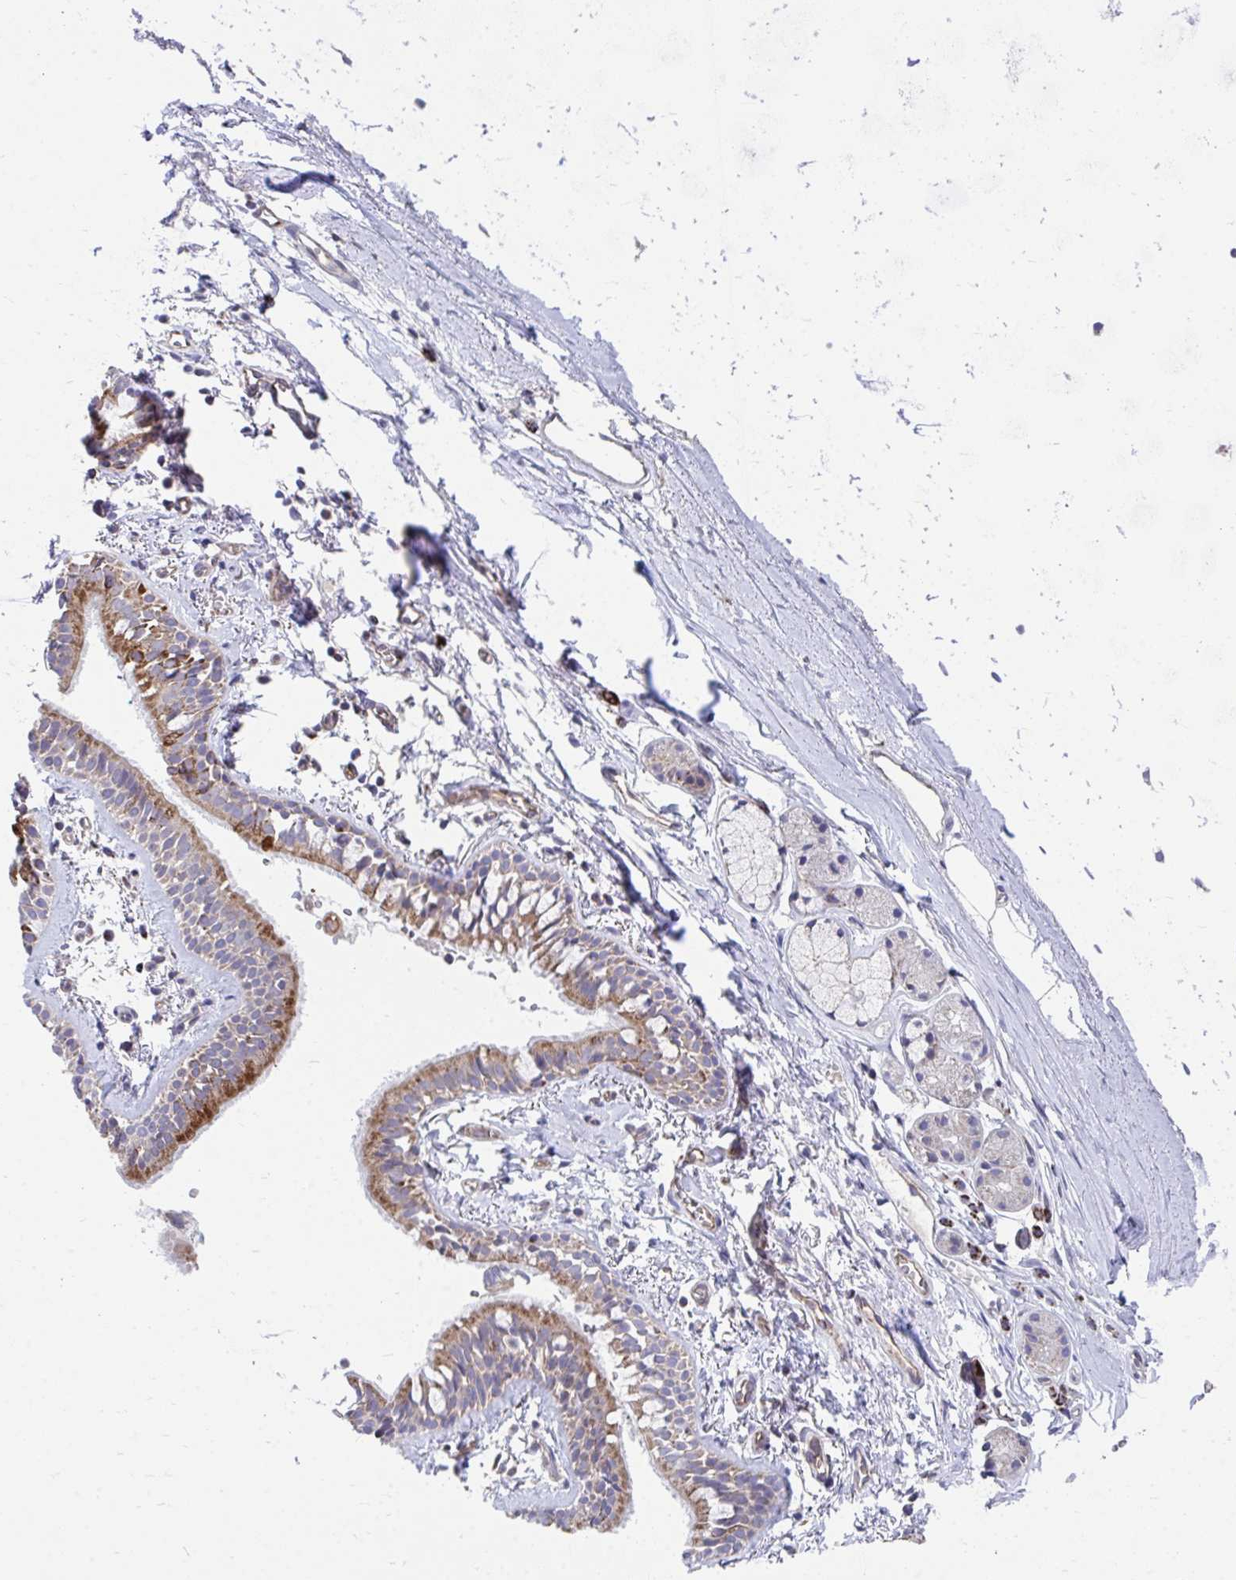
{"staining": {"intensity": "strong", "quantity": ">75%", "location": "cytoplasmic/membranous"}, "tissue": "bronchus", "cell_type": "Respiratory epithelial cells", "image_type": "normal", "snomed": [{"axis": "morphology", "description": "Normal tissue, NOS"}, {"axis": "topography", "description": "Cartilage tissue"}, {"axis": "topography", "description": "Bronchus"}, {"axis": "topography", "description": "Peripheral nerve tissue"}], "caption": "IHC photomicrograph of benign bronchus: human bronchus stained using IHC displays high levels of strong protein expression localized specifically in the cytoplasmic/membranous of respiratory epithelial cells, appearing as a cytoplasmic/membranous brown color.", "gene": "FHIP1B", "patient": {"sex": "female", "age": 59}}